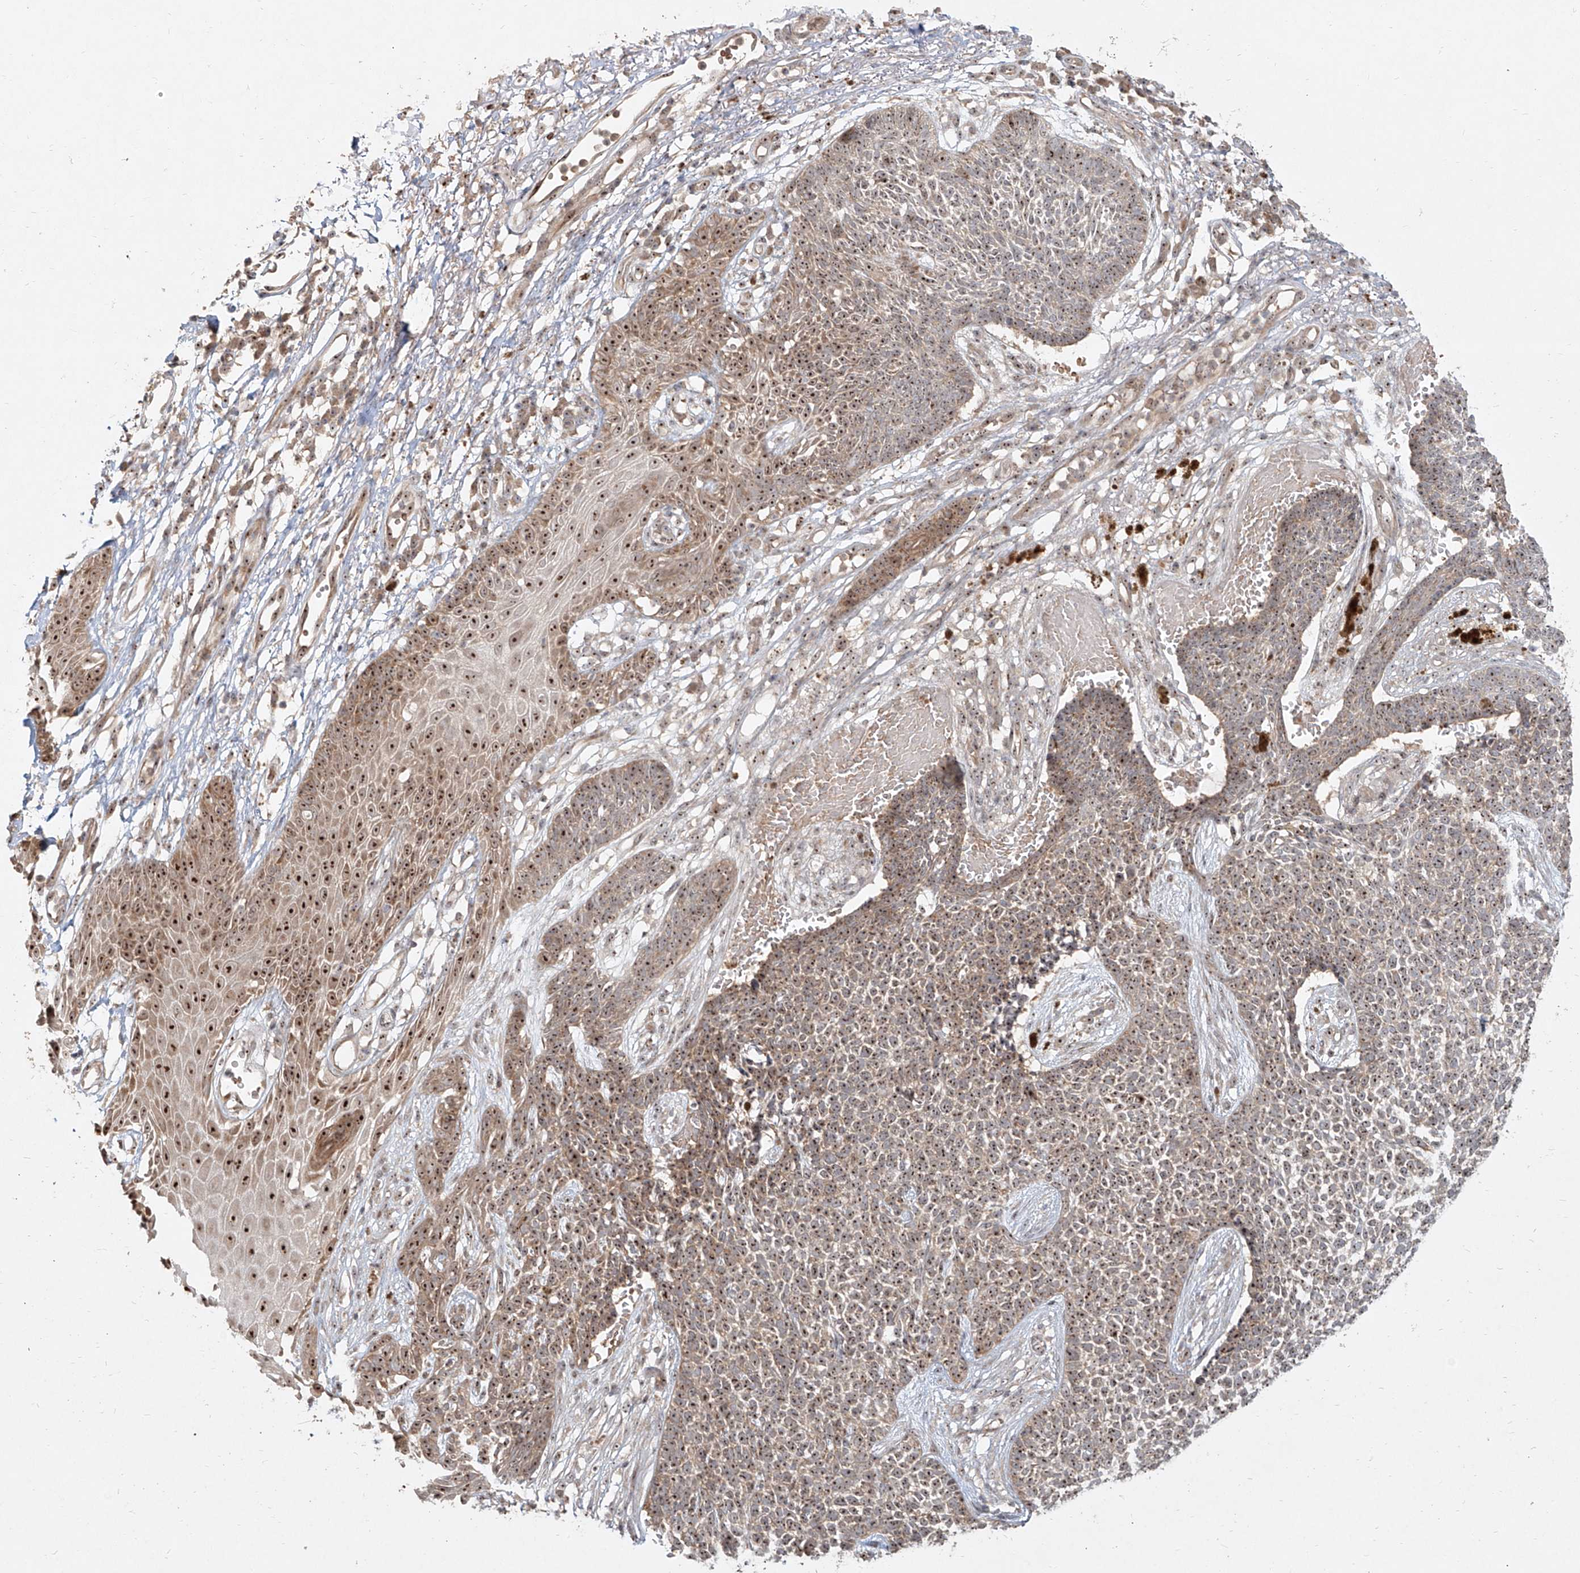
{"staining": {"intensity": "moderate", "quantity": ">75%", "location": "nuclear"}, "tissue": "skin cancer", "cell_type": "Tumor cells", "image_type": "cancer", "snomed": [{"axis": "morphology", "description": "Basal cell carcinoma"}, {"axis": "topography", "description": "Skin"}], "caption": "The immunohistochemical stain shows moderate nuclear expression in tumor cells of skin basal cell carcinoma tissue. The protein is shown in brown color, while the nuclei are stained blue.", "gene": "BYSL", "patient": {"sex": "female", "age": 84}}